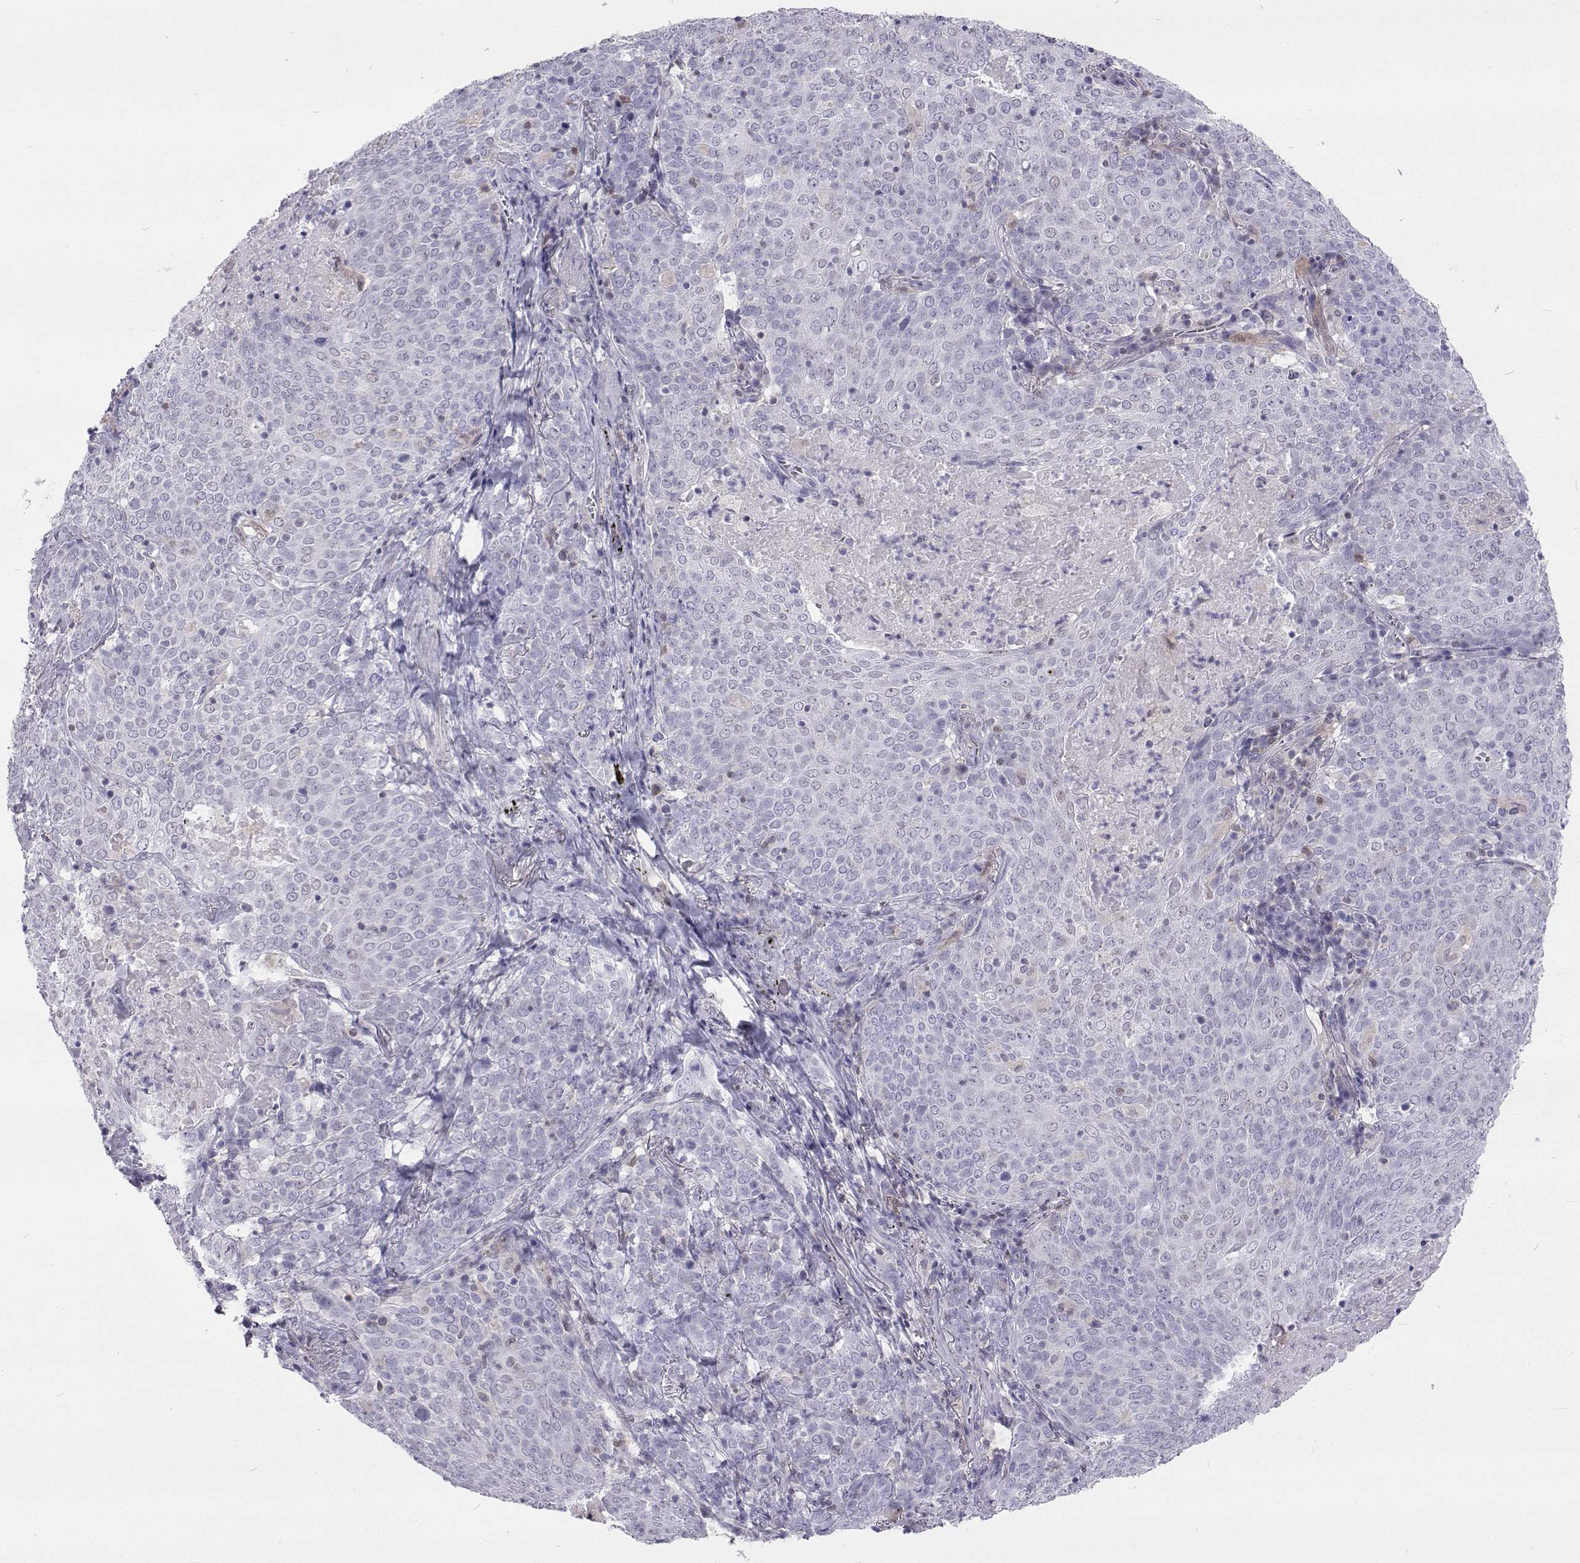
{"staining": {"intensity": "negative", "quantity": "none", "location": "none"}, "tissue": "lung cancer", "cell_type": "Tumor cells", "image_type": "cancer", "snomed": [{"axis": "morphology", "description": "Squamous cell carcinoma, NOS"}, {"axis": "topography", "description": "Lung"}], "caption": "Human lung cancer stained for a protein using immunohistochemistry (IHC) reveals no expression in tumor cells.", "gene": "GALM", "patient": {"sex": "male", "age": 82}}